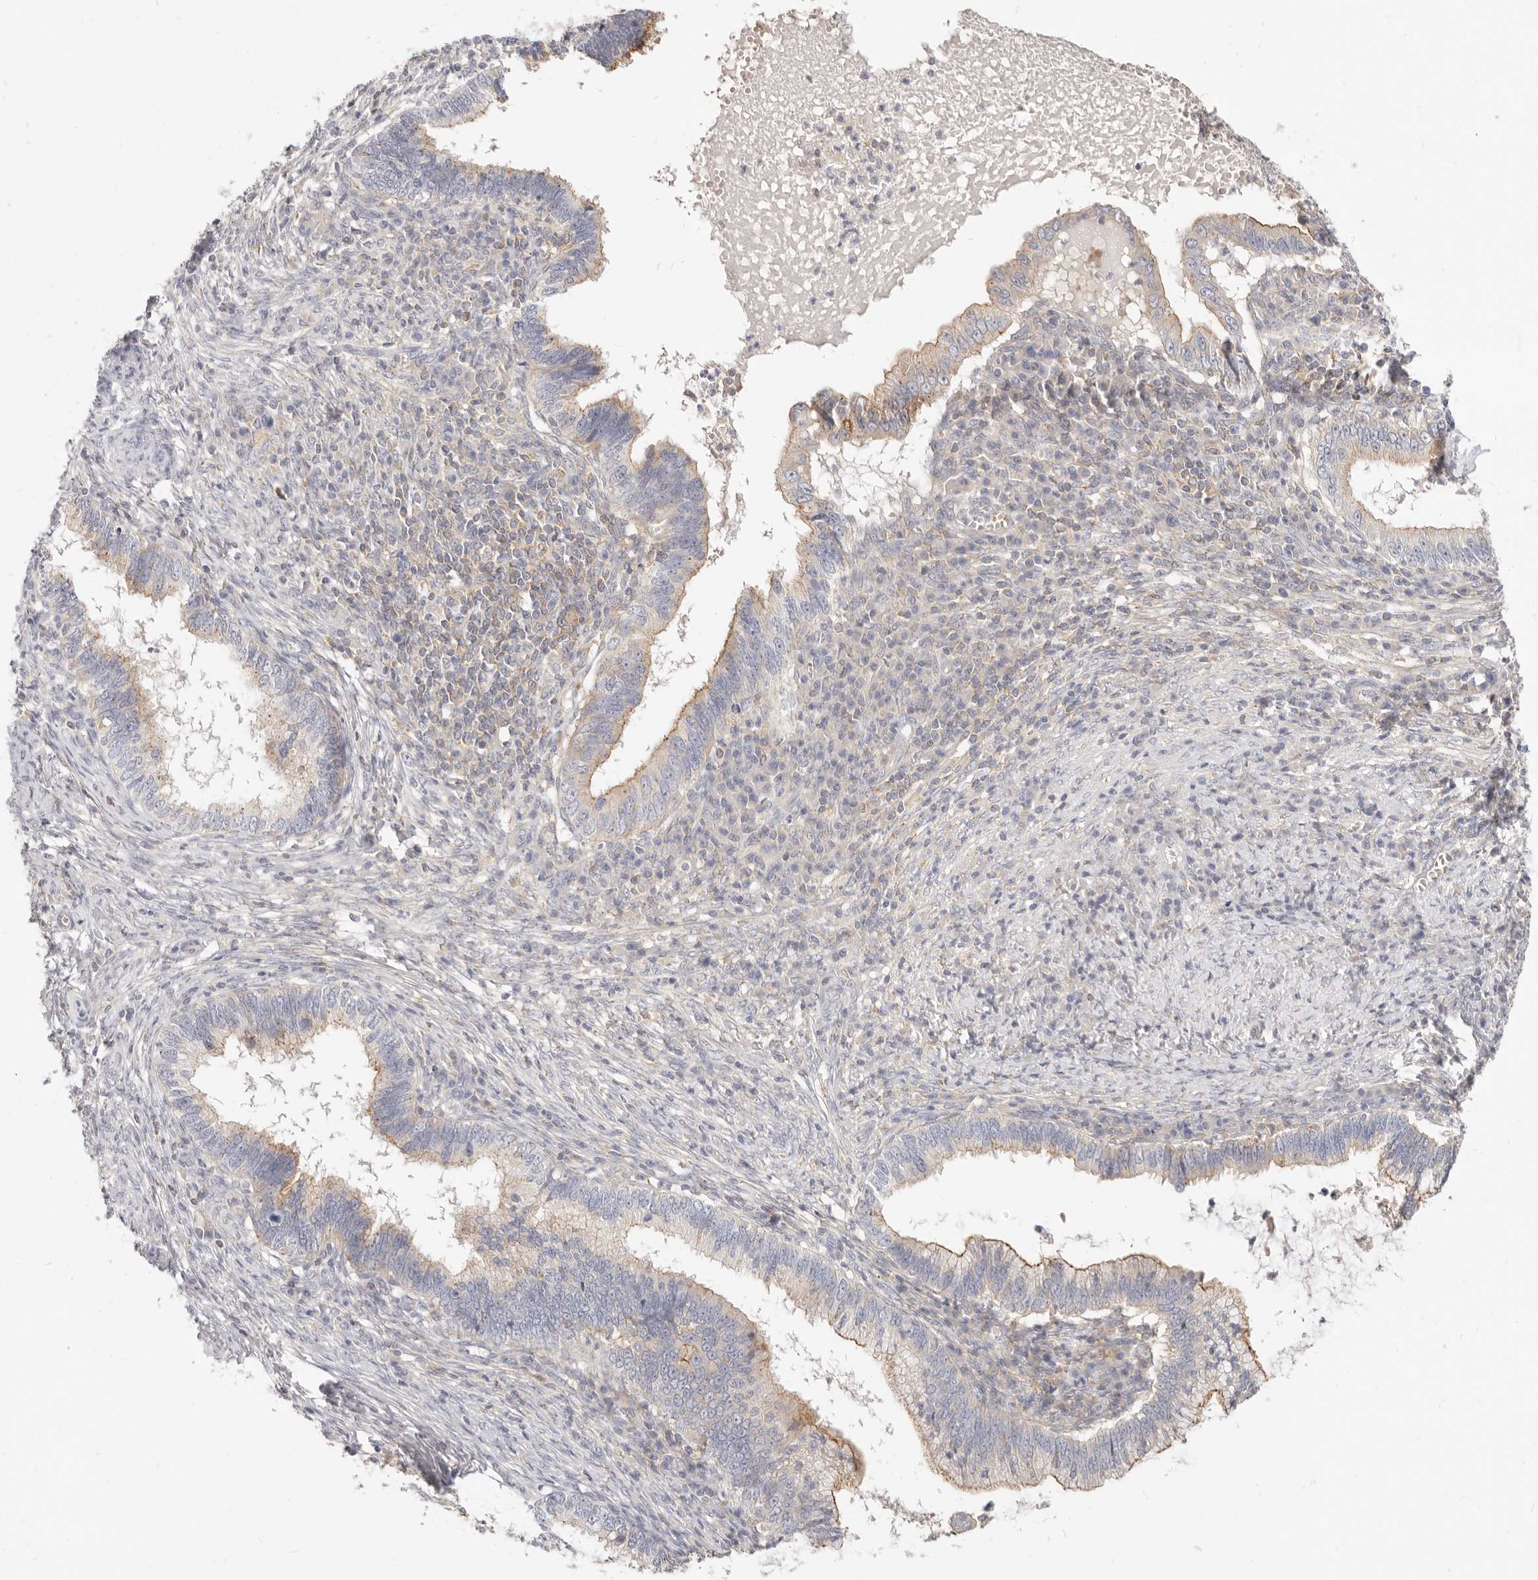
{"staining": {"intensity": "moderate", "quantity": "25%-75%", "location": "cytoplasmic/membranous"}, "tissue": "cervical cancer", "cell_type": "Tumor cells", "image_type": "cancer", "snomed": [{"axis": "morphology", "description": "Adenocarcinoma, NOS"}, {"axis": "topography", "description": "Cervix"}], "caption": "Immunohistochemical staining of human cervical cancer exhibits medium levels of moderate cytoplasmic/membranous protein expression in approximately 25%-75% of tumor cells. (Brightfield microscopy of DAB IHC at high magnification).", "gene": "LTB4R2", "patient": {"sex": "female", "age": 36}}